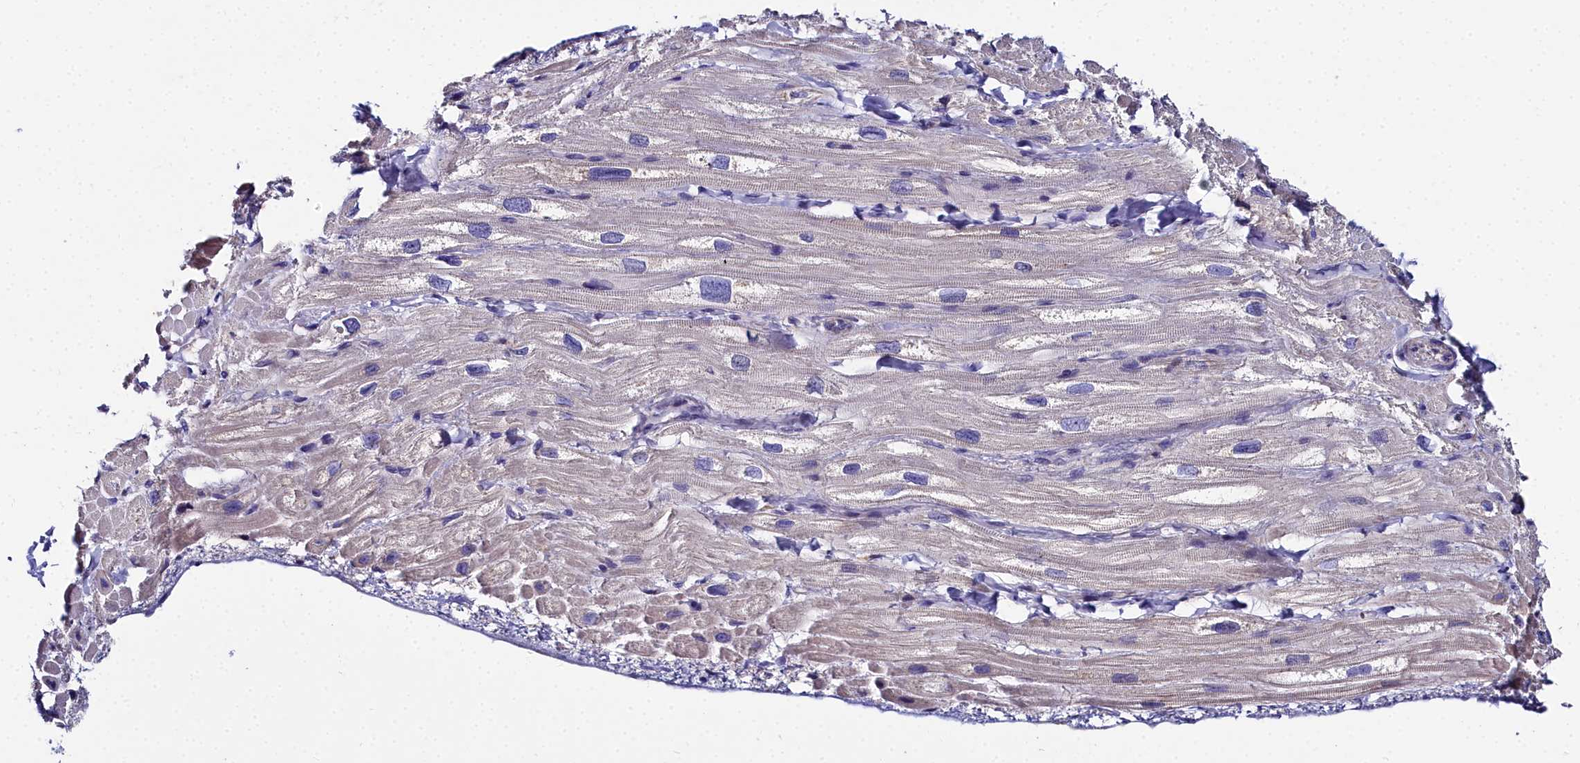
{"staining": {"intensity": "weak", "quantity": "<25%", "location": "cytoplasmic/membranous"}, "tissue": "heart muscle", "cell_type": "Cardiomyocytes", "image_type": "normal", "snomed": [{"axis": "morphology", "description": "Normal tissue, NOS"}, {"axis": "topography", "description": "Heart"}], "caption": "This is an IHC micrograph of benign human heart muscle. There is no staining in cardiomyocytes.", "gene": "ELAPOR2", "patient": {"sex": "male", "age": 65}}